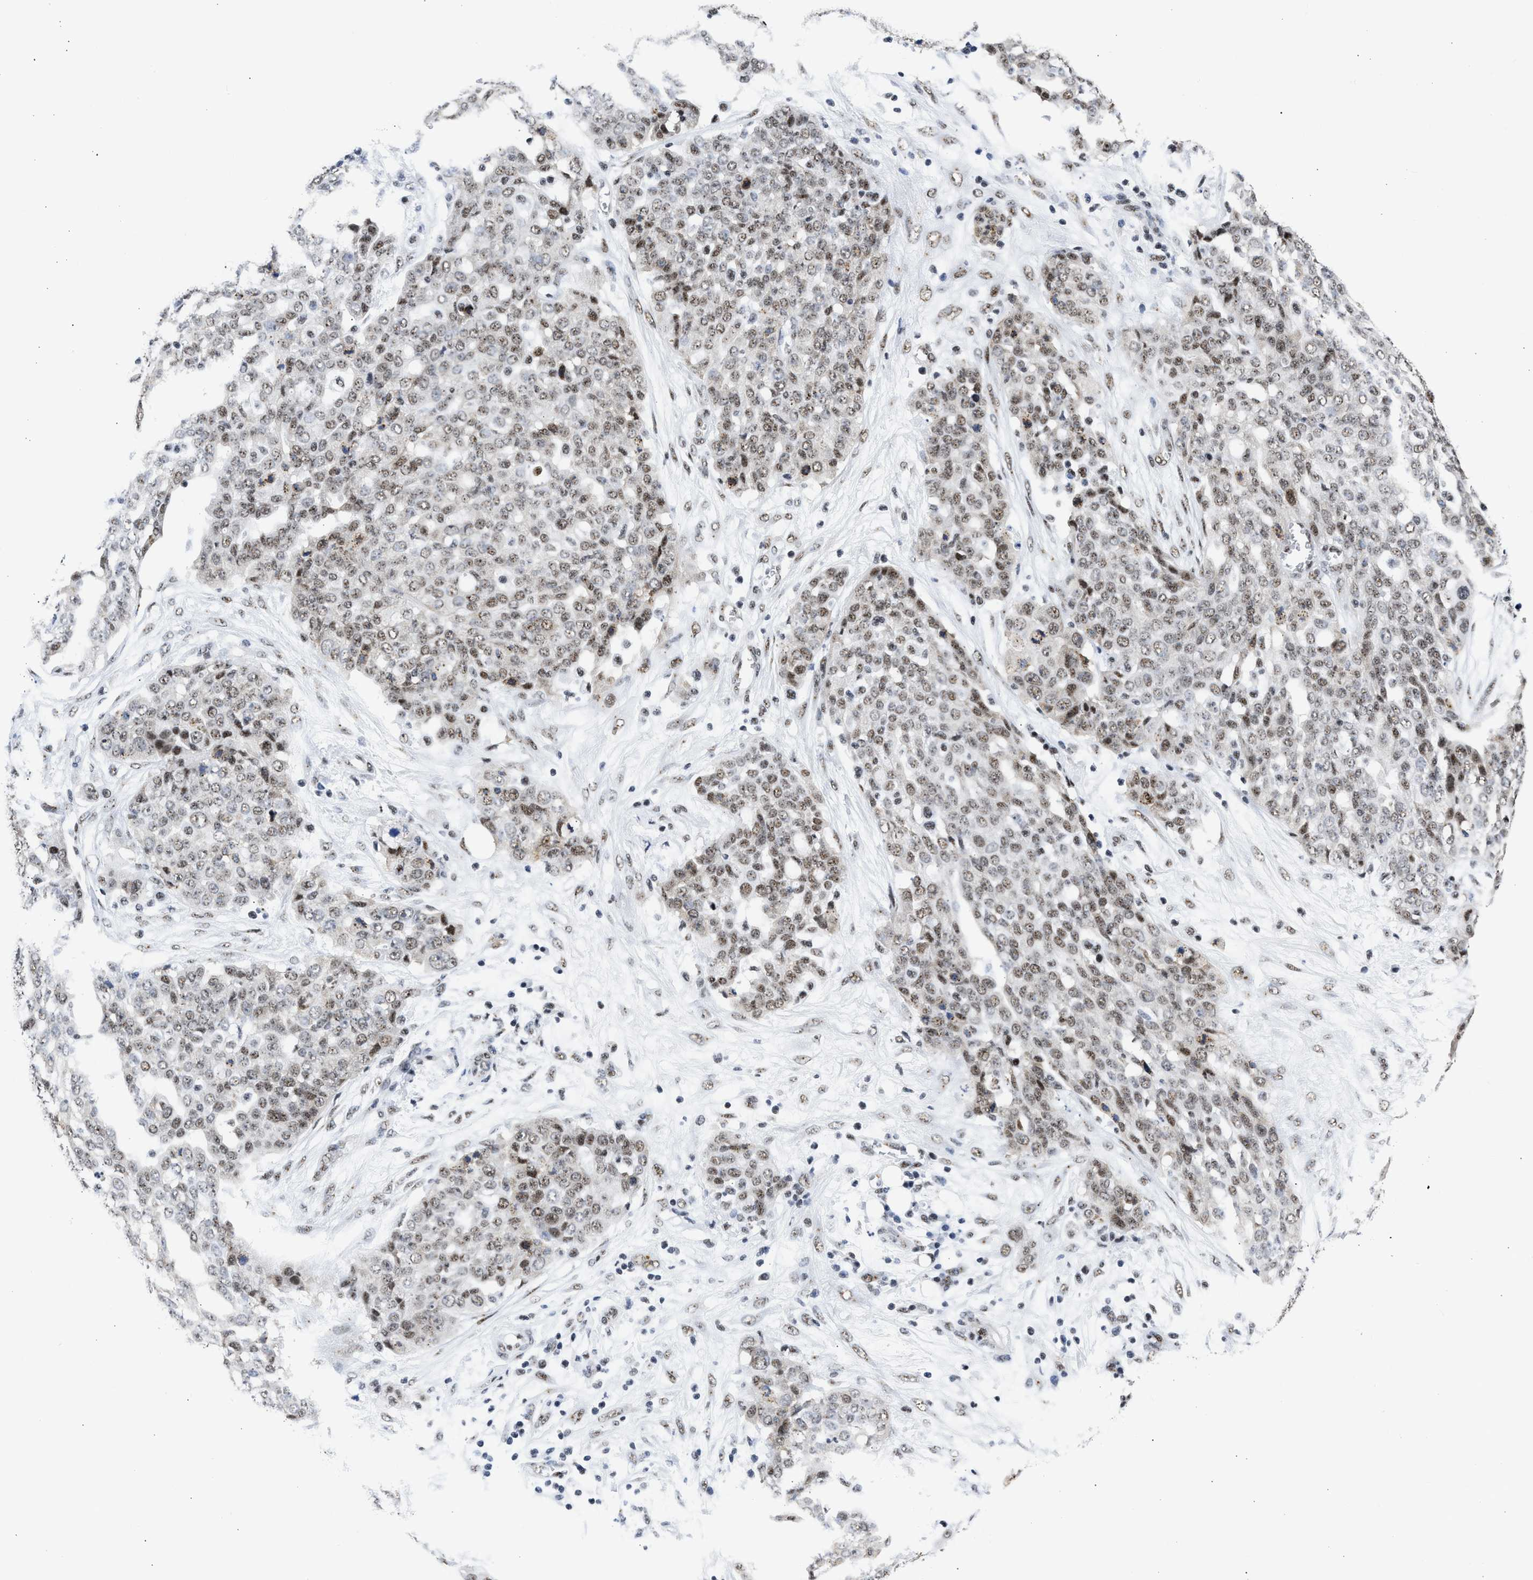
{"staining": {"intensity": "moderate", "quantity": ">75%", "location": "nuclear"}, "tissue": "ovarian cancer", "cell_type": "Tumor cells", "image_type": "cancer", "snomed": [{"axis": "morphology", "description": "Cystadenocarcinoma, serous, NOS"}, {"axis": "topography", "description": "Soft tissue"}, {"axis": "topography", "description": "Ovary"}], "caption": "DAB immunohistochemical staining of human ovarian cancer (serous cystadenocarcinoma) reveals moderate nuclear protein staining in approximately >75% of tumor cells.", "gene": "RBM8A", "patient": {"sex": "female", "age": 57}}